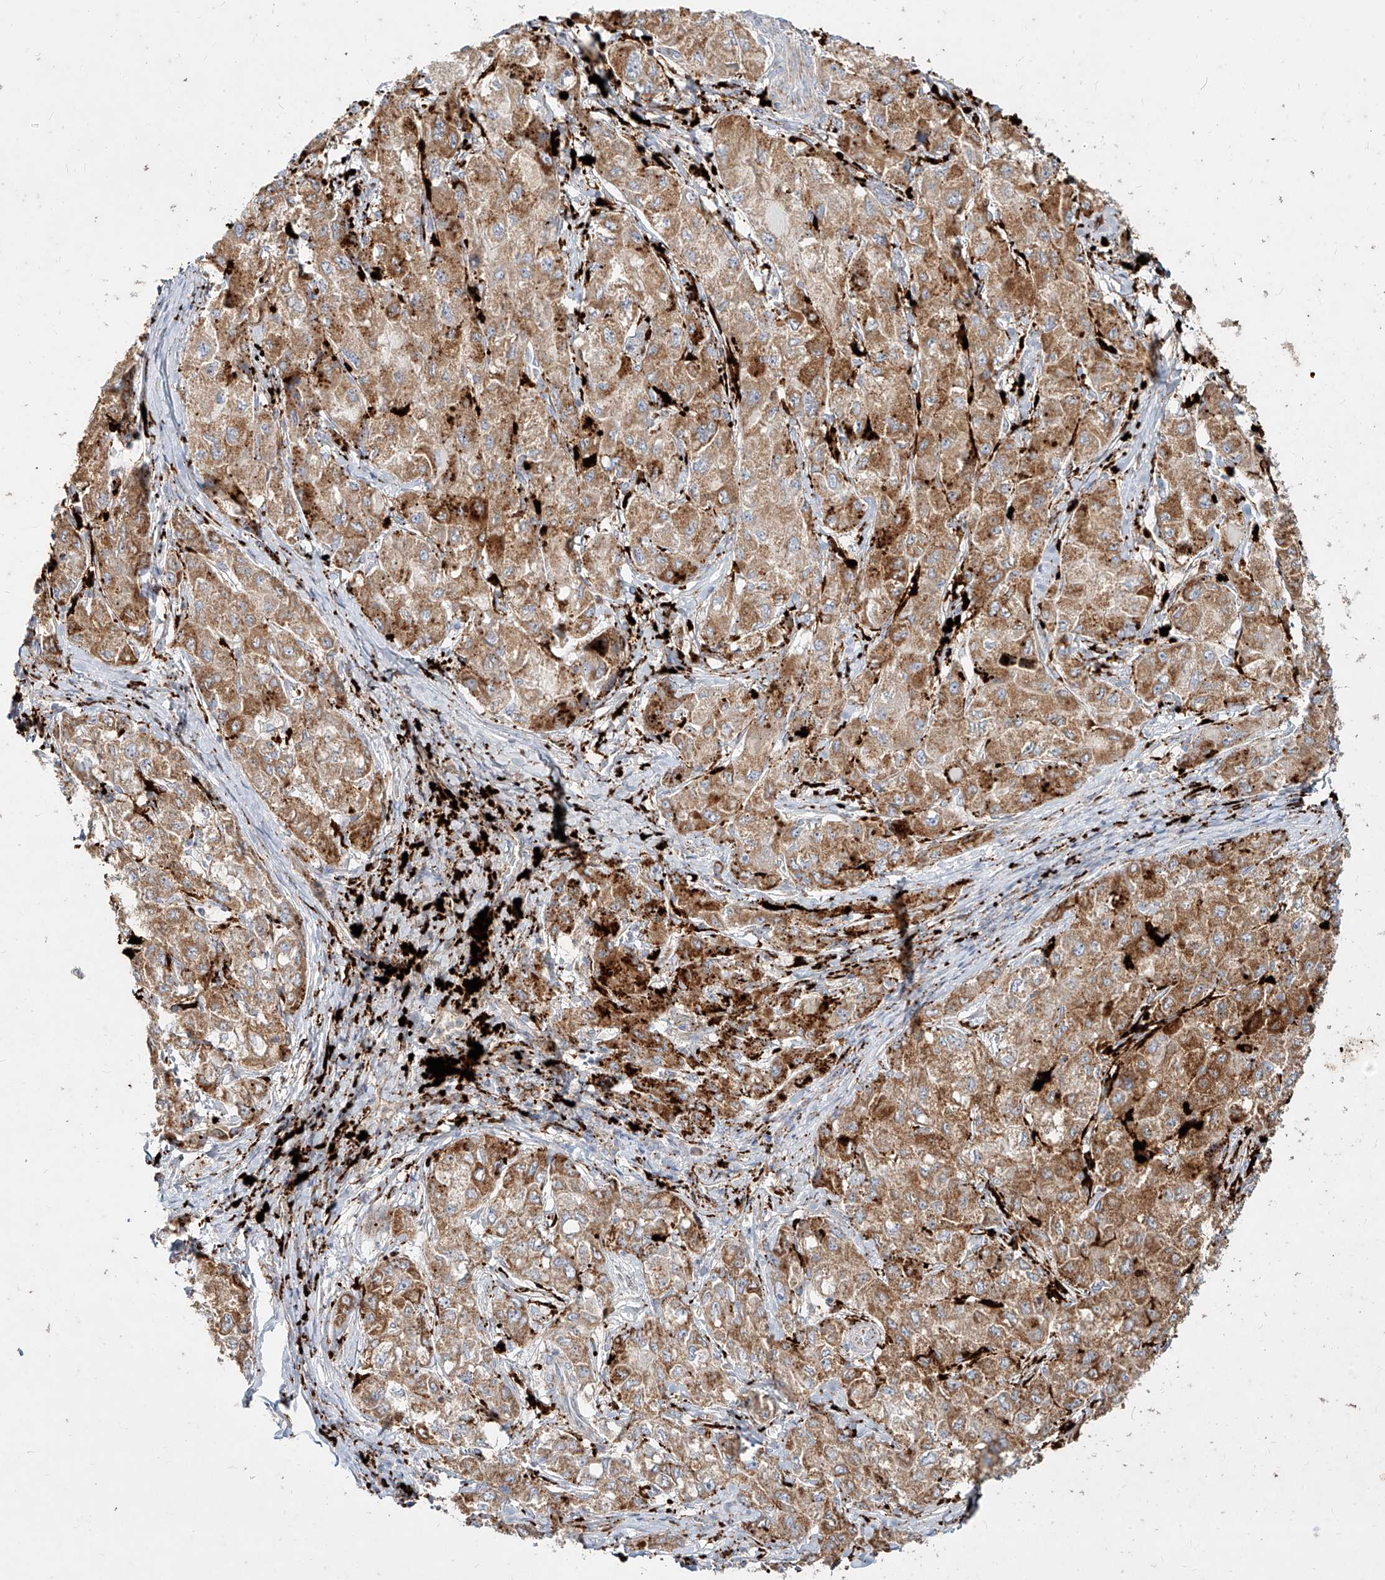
{"staining": {"intensity": "moderate", "quantity": ">75%", "location": "cytoplasmic/membranous"}, "tissue": "liver cancer", "cell_type": "Tumor cells", "image_type": "cancer", "snomed": [{"axis": "morphology", "description": "Carcinoma, Hepatocellular, NOS"}, {"axis": "topography", "description": "Liver"}], "caption": "Immunohistochemistry micrograph of human hepatocellular carcinoma (liver) stained for a protein (brown), which shows medium levels of moderate cytoplasmic/membranous staining in approximately >75% of tumor cells.", "gene": "MTX2", "patient": {"sex": "male", "age": 80}}